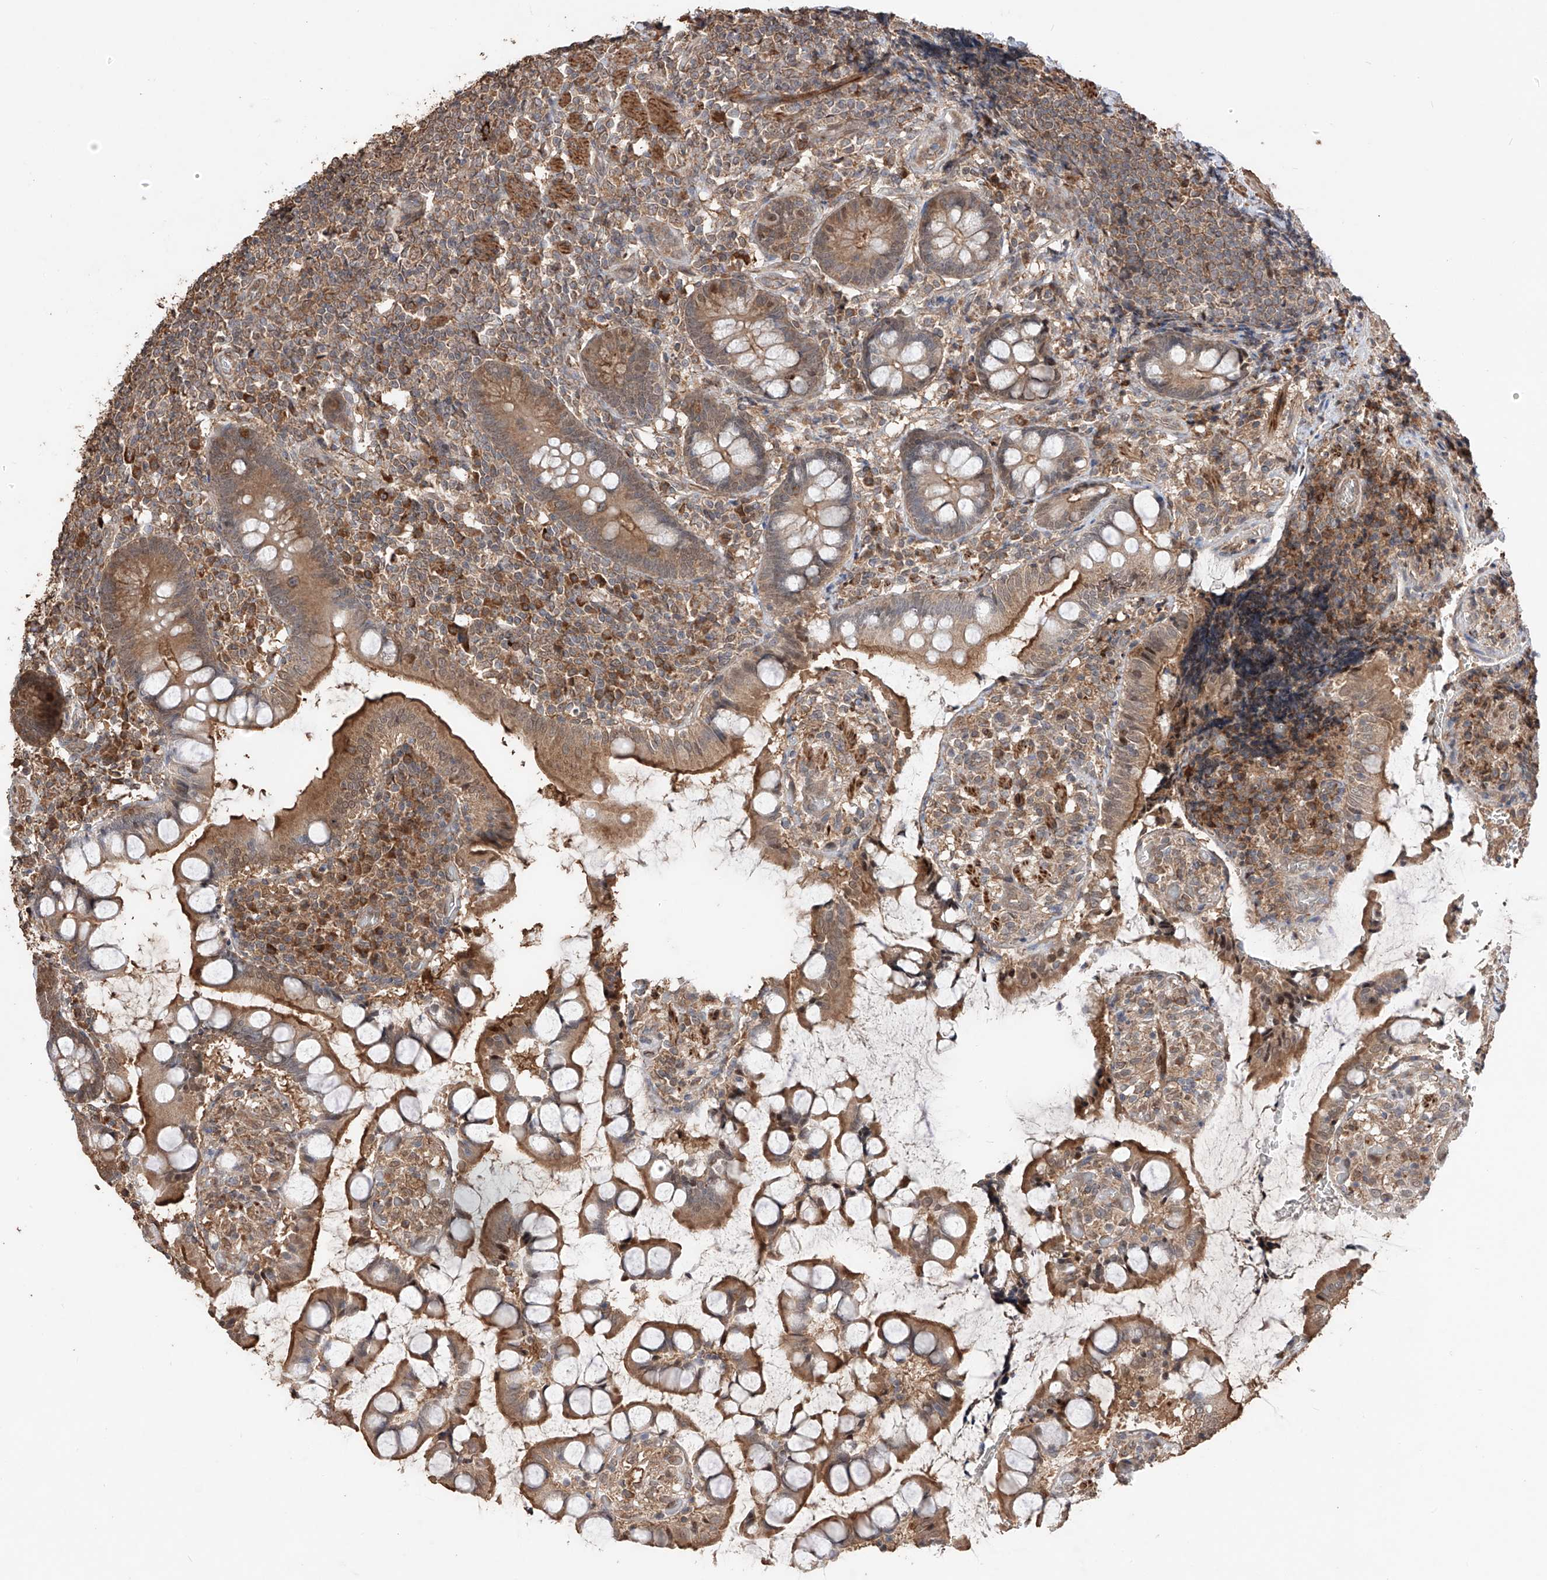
{"staining": {"intensity": "moderate", "quantity": ">75%", "location": "cytoplasmic/membranous"}, "tissue": "small intestine", "cell_type": "Glandular cells", "image_type": "normal", "snomed": [{"axis": "morphology", "description": "Normal tissue, NOS"}, {"axis": "topography", "description": "Small intestine"}], "caption": "IHC (DAB (3,3'-diaminobenzidine)) staining of normal human small intestine shows moderate cytoplasmic/membranous protein positivity in about >75% of glandular cells.", "gene": "FAM135A", "patient": {"sex": "male", "age": 52}}